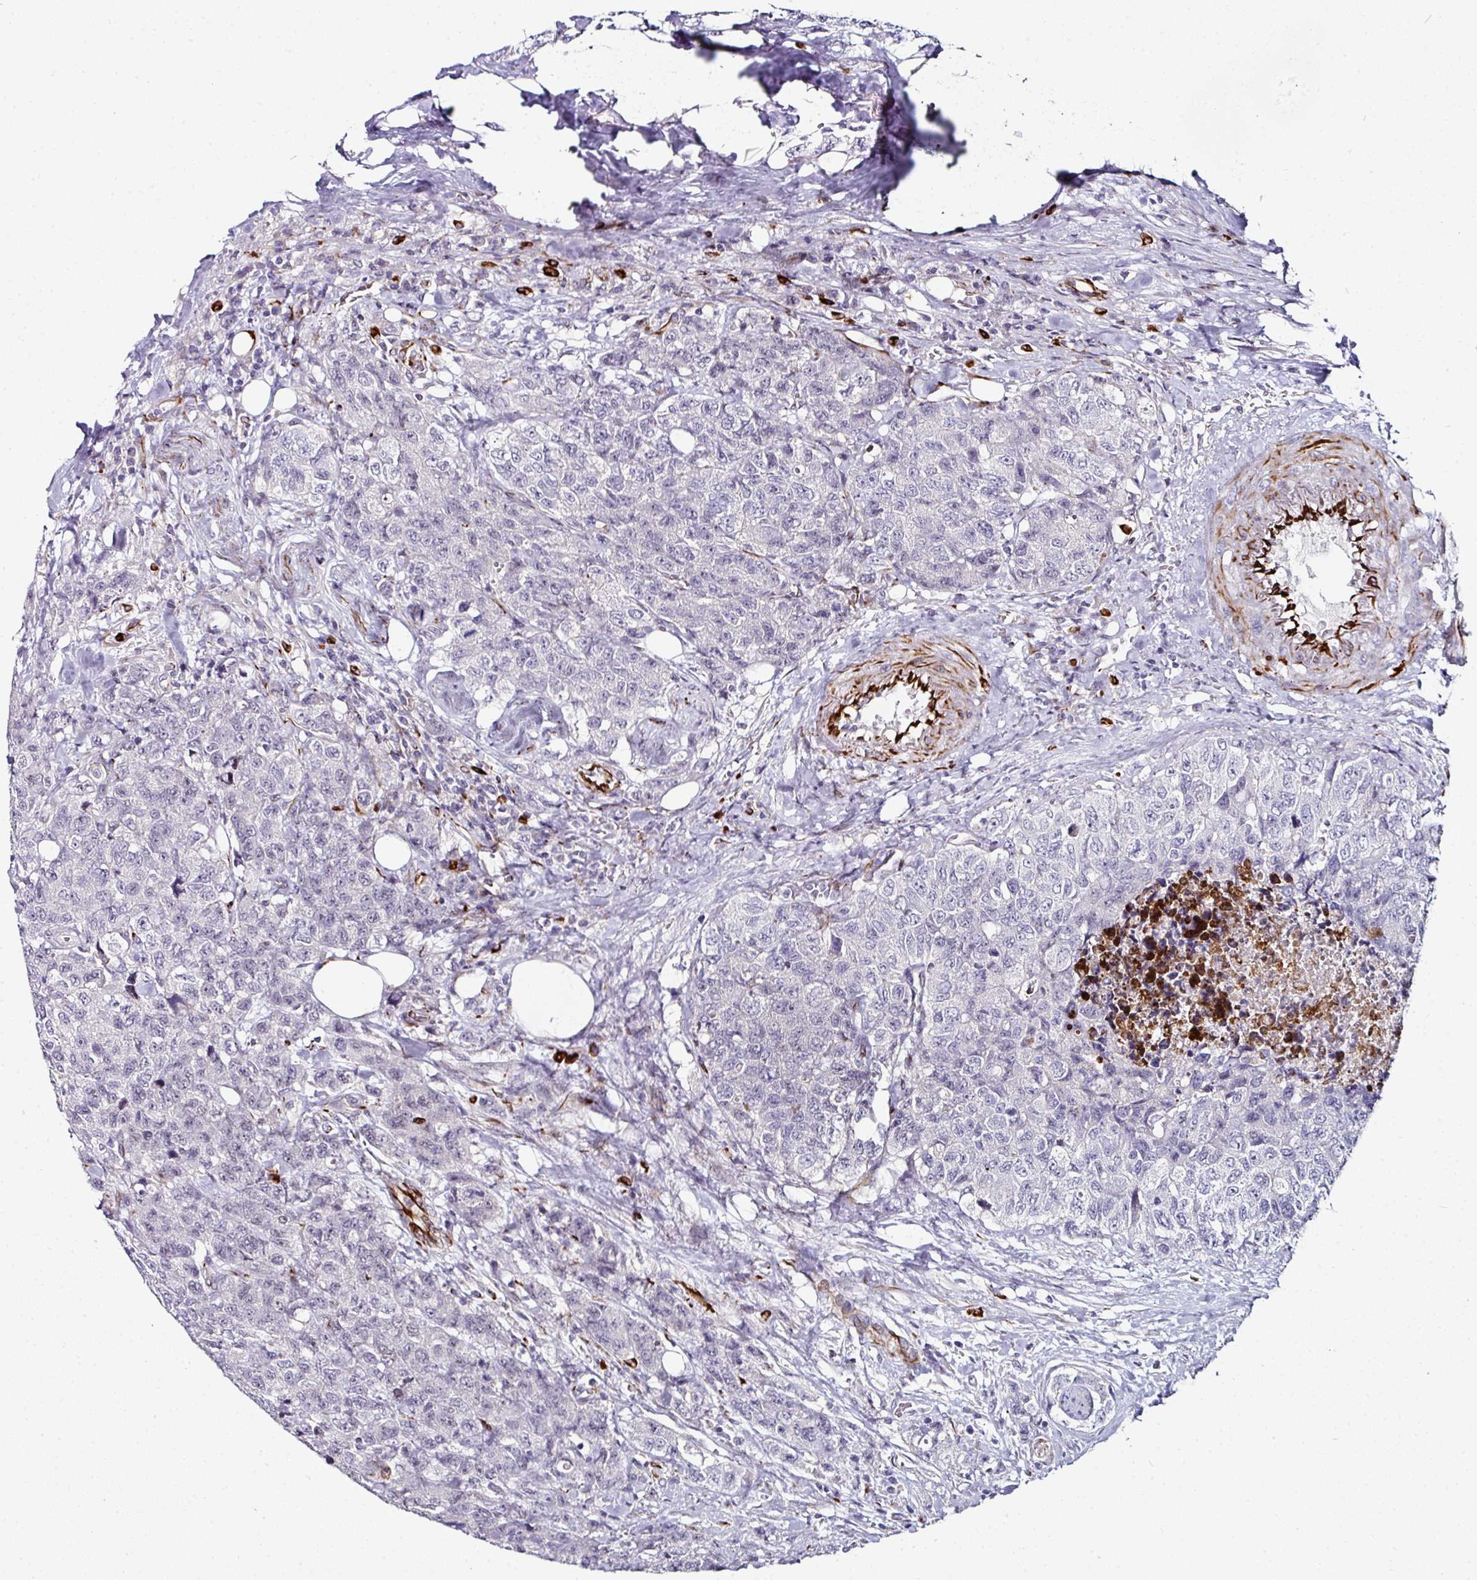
{"staining": {"intensity": "negative", "quantity": "none", "location": "none"}, "tissue": "urothelial cancer", "cell_type": "Tumor cells", "image_type": "cancer", "snomed": [{"axis": "morphology", "description": "Urothelial carcinoma, High grade"}, {"axis": "topography", "description": "Urinary bladder"}], "caption": "Protein analysis of high-grade urothelial carcinoma reveals no significant staining in tumor cells.", "gene": "TMPRSS9", "patient": {"sex": "female", "age": 78}}